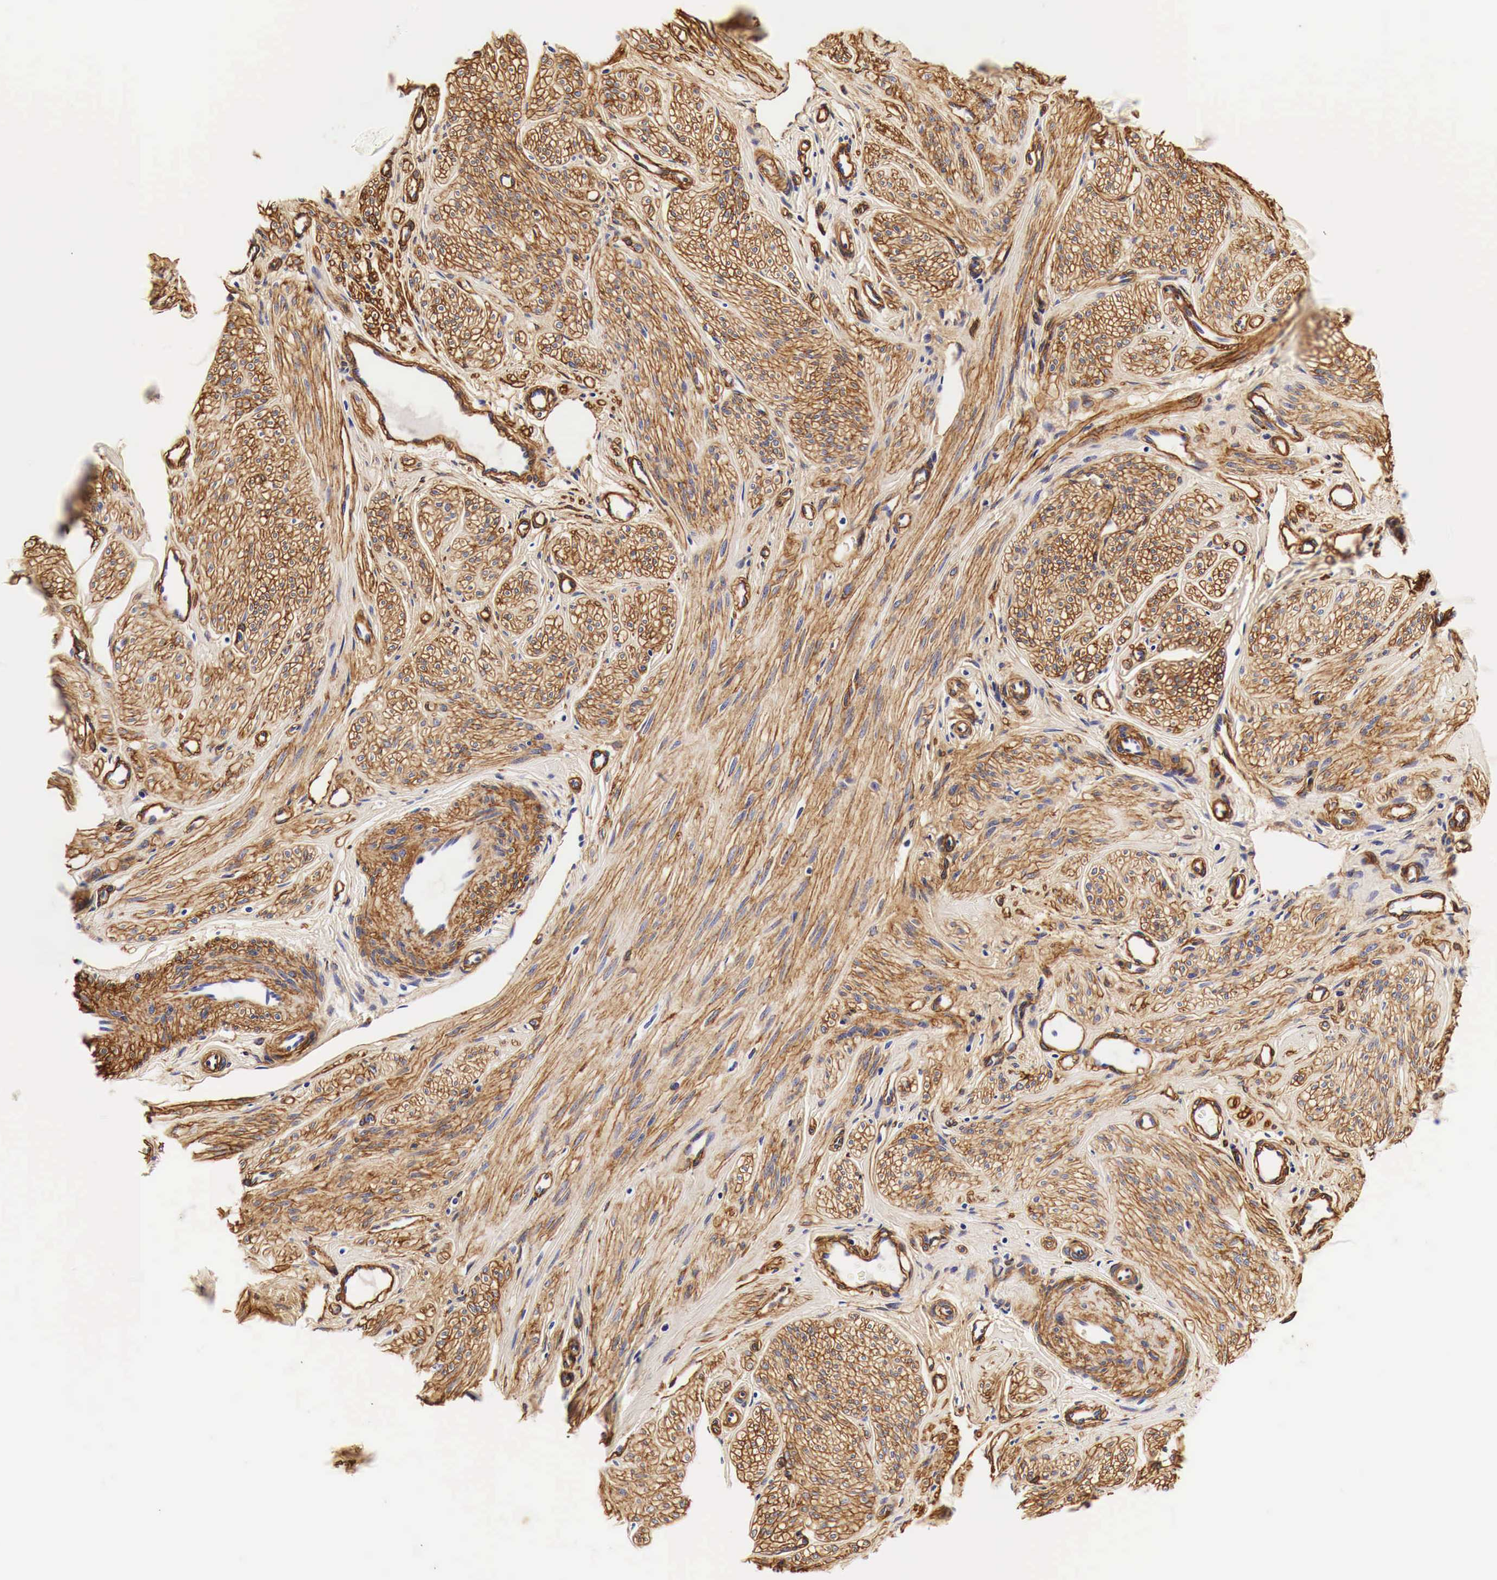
{"staining": {"intensity": "strong", "quantity": ">75%", "location": "cytoplasmic/membranous"}, "tissue": "smooth muscle", "cell_type": "Smooth muscle cells", "image_type": "normal", "snomed": [{"axis": "morphology", "description": "Normal tissue, NOS"}, {"axis": "topography", "description": "Uterus"}], "caption": "Protein expression by immunohistochemistry (IHC) shows strong cytoplasmic/membranous staining in approximately >75% of smooth muscle cells in benign smooth muscle.", "gene": "LAMB2", "patient": {"sex": "female", "age": 45}}